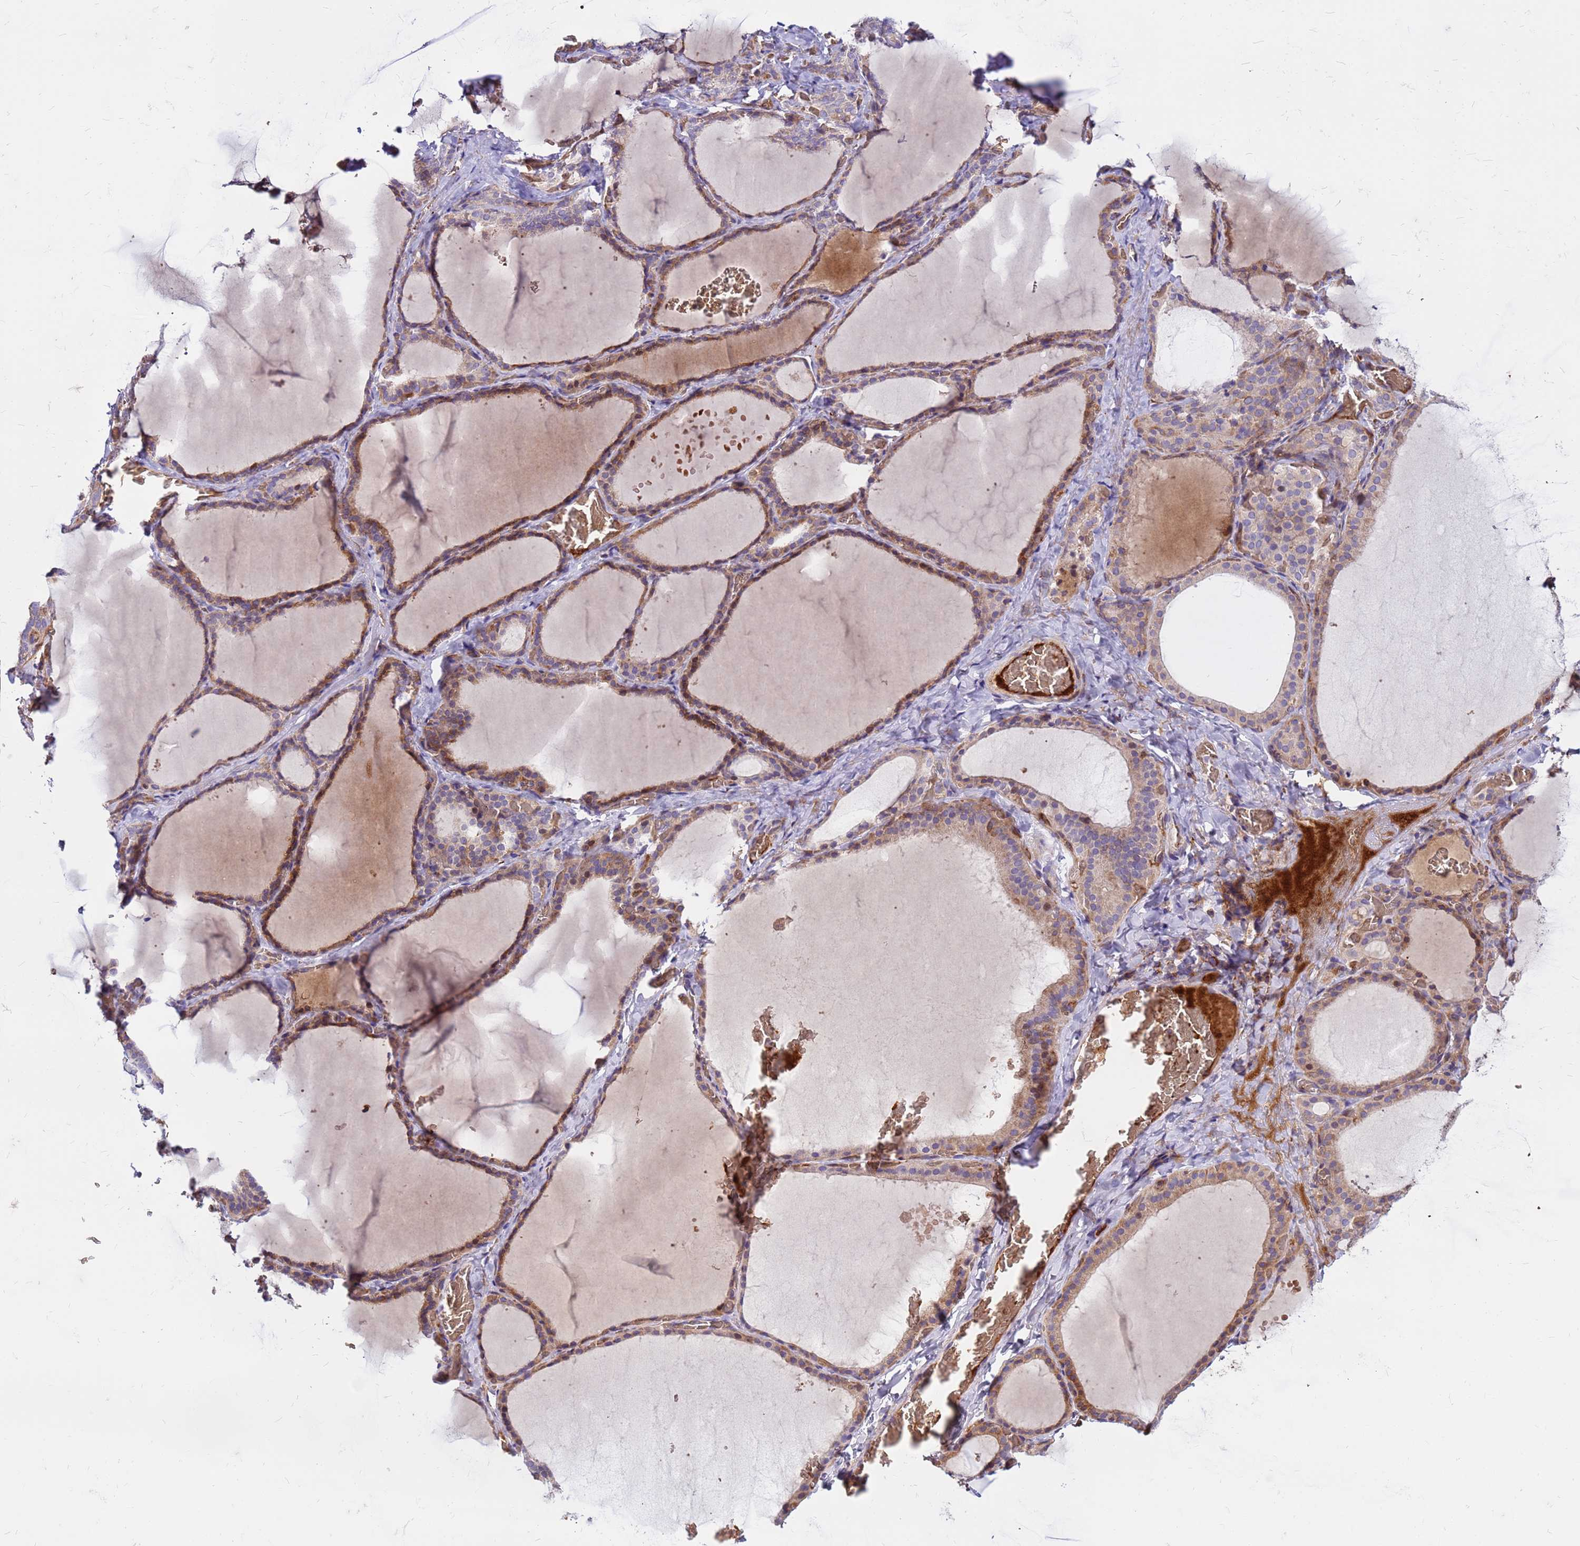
{"staining": {"intensity": "moderate", "quantity": ">75%", "location": "cytoplasmic/membranous"}, "tissue": "thyroid gland", "cell_type": "Glandular cells", "image_type": "normal", "snomed": [{"axis": "morphology", "description": "Normal tissue, NOS"}, {"axis": "topography", "description": "Thyroid gland"}], "caption": "Protein analysis of unremarkable thyroid gland reveals moderate cytoplasmic/membranous staining in approximately >75% of glandular cells. The staining was performed using DAB (3,3'-diaminobenzidine), with brown indicating positive protein expression. Nuclei are stained blue with hematoxylin.", "gene": "ZNF669", "patient": {"sex": "female", "age": 39}}